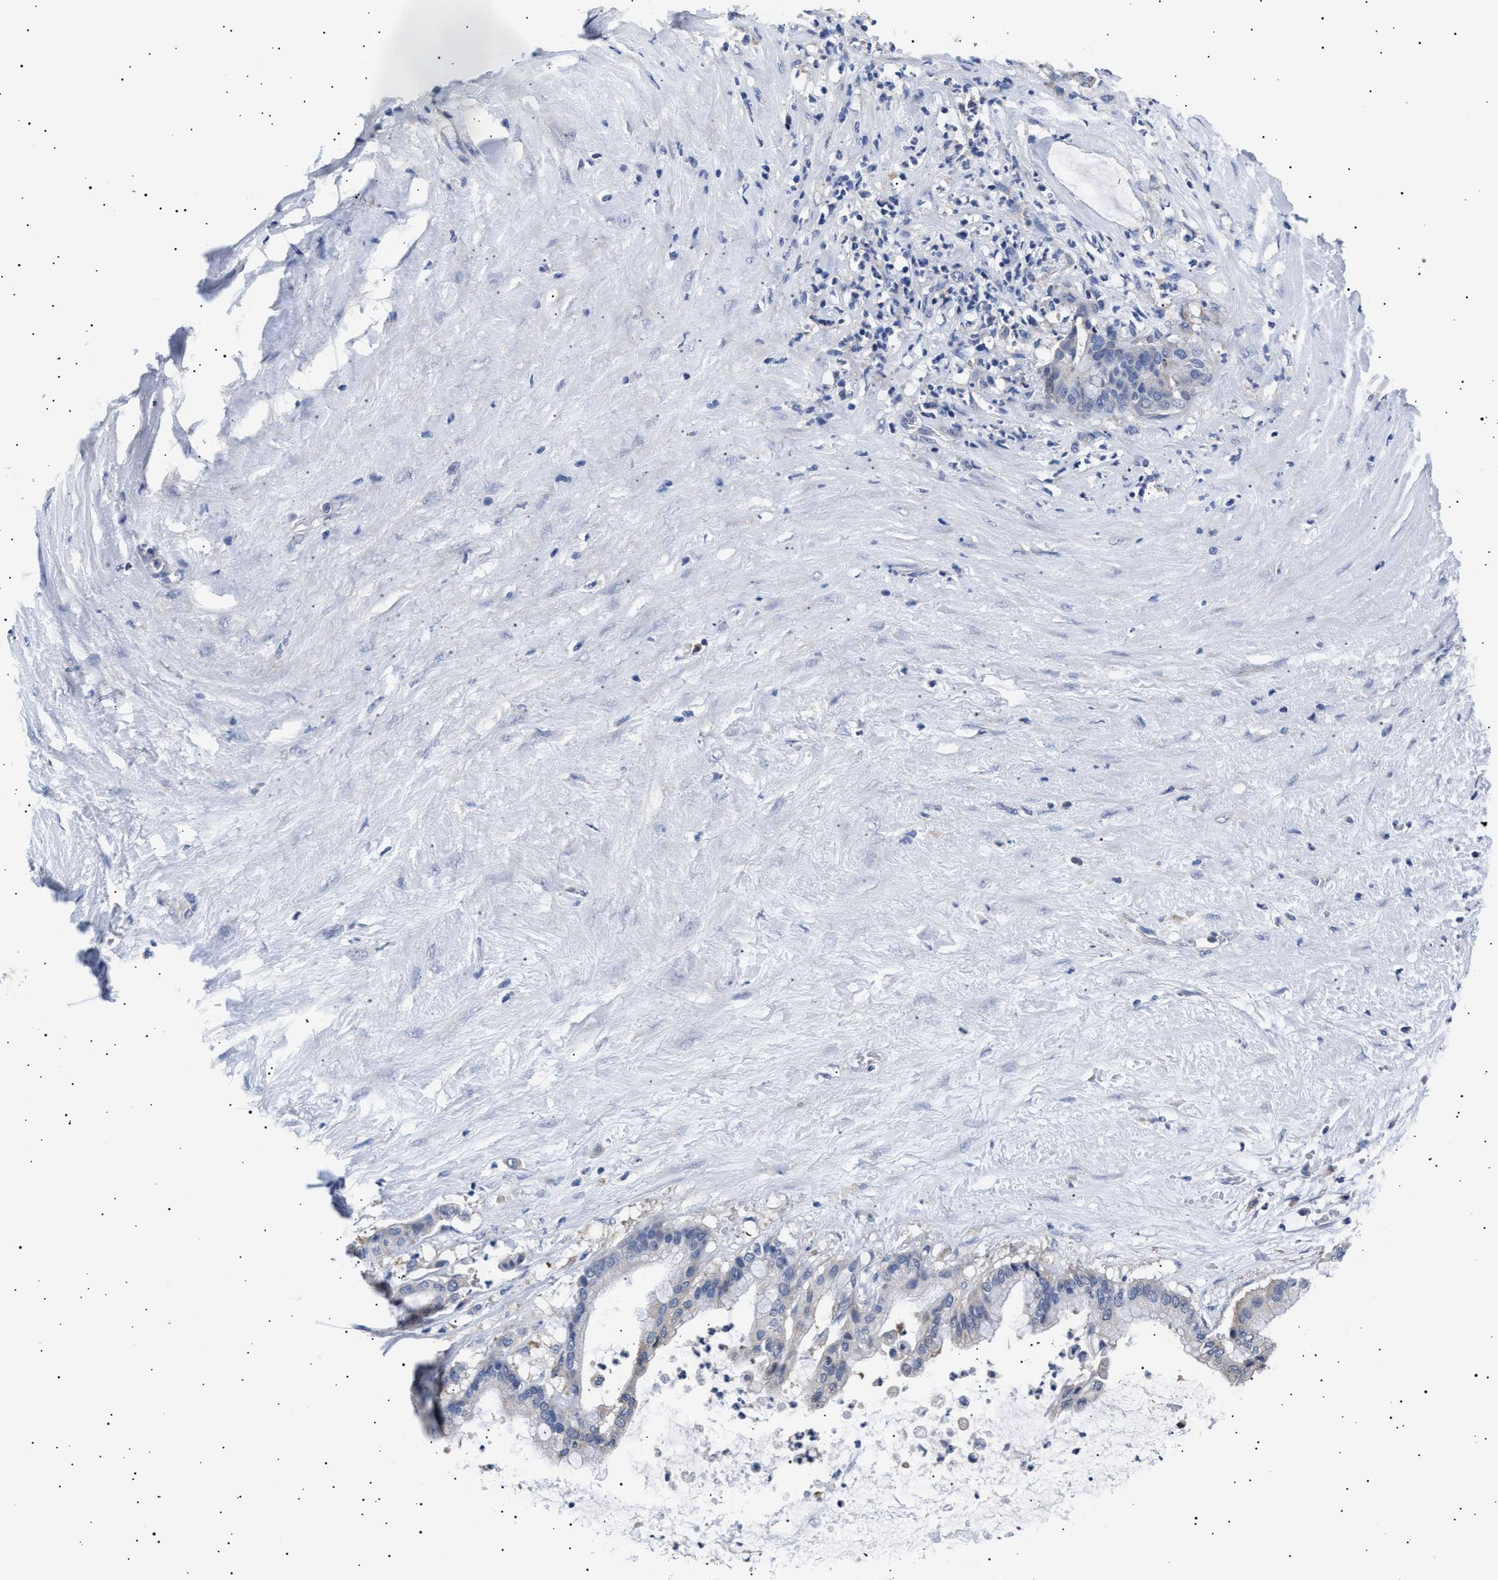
{"staining": {"intensity": "weak", "quantity": "<25%", "location": "cytoplasmic/membranous"}, "tissue": "pancreatic cancer", "cell_type": "Tumor cells", "image_type": "cancer", "snomed": [{"axis": "morphology", "description": "Adenocarcinoma, NOS"}, {"axis": "topography", "description": "Pancreas"}], "caption": "DAB immunohistochemical staining of human pancreatic cancer shows no significant staining in tumor cells.", "gene": "HEMGN", "patient": {"sex": "male", "age": 41}}